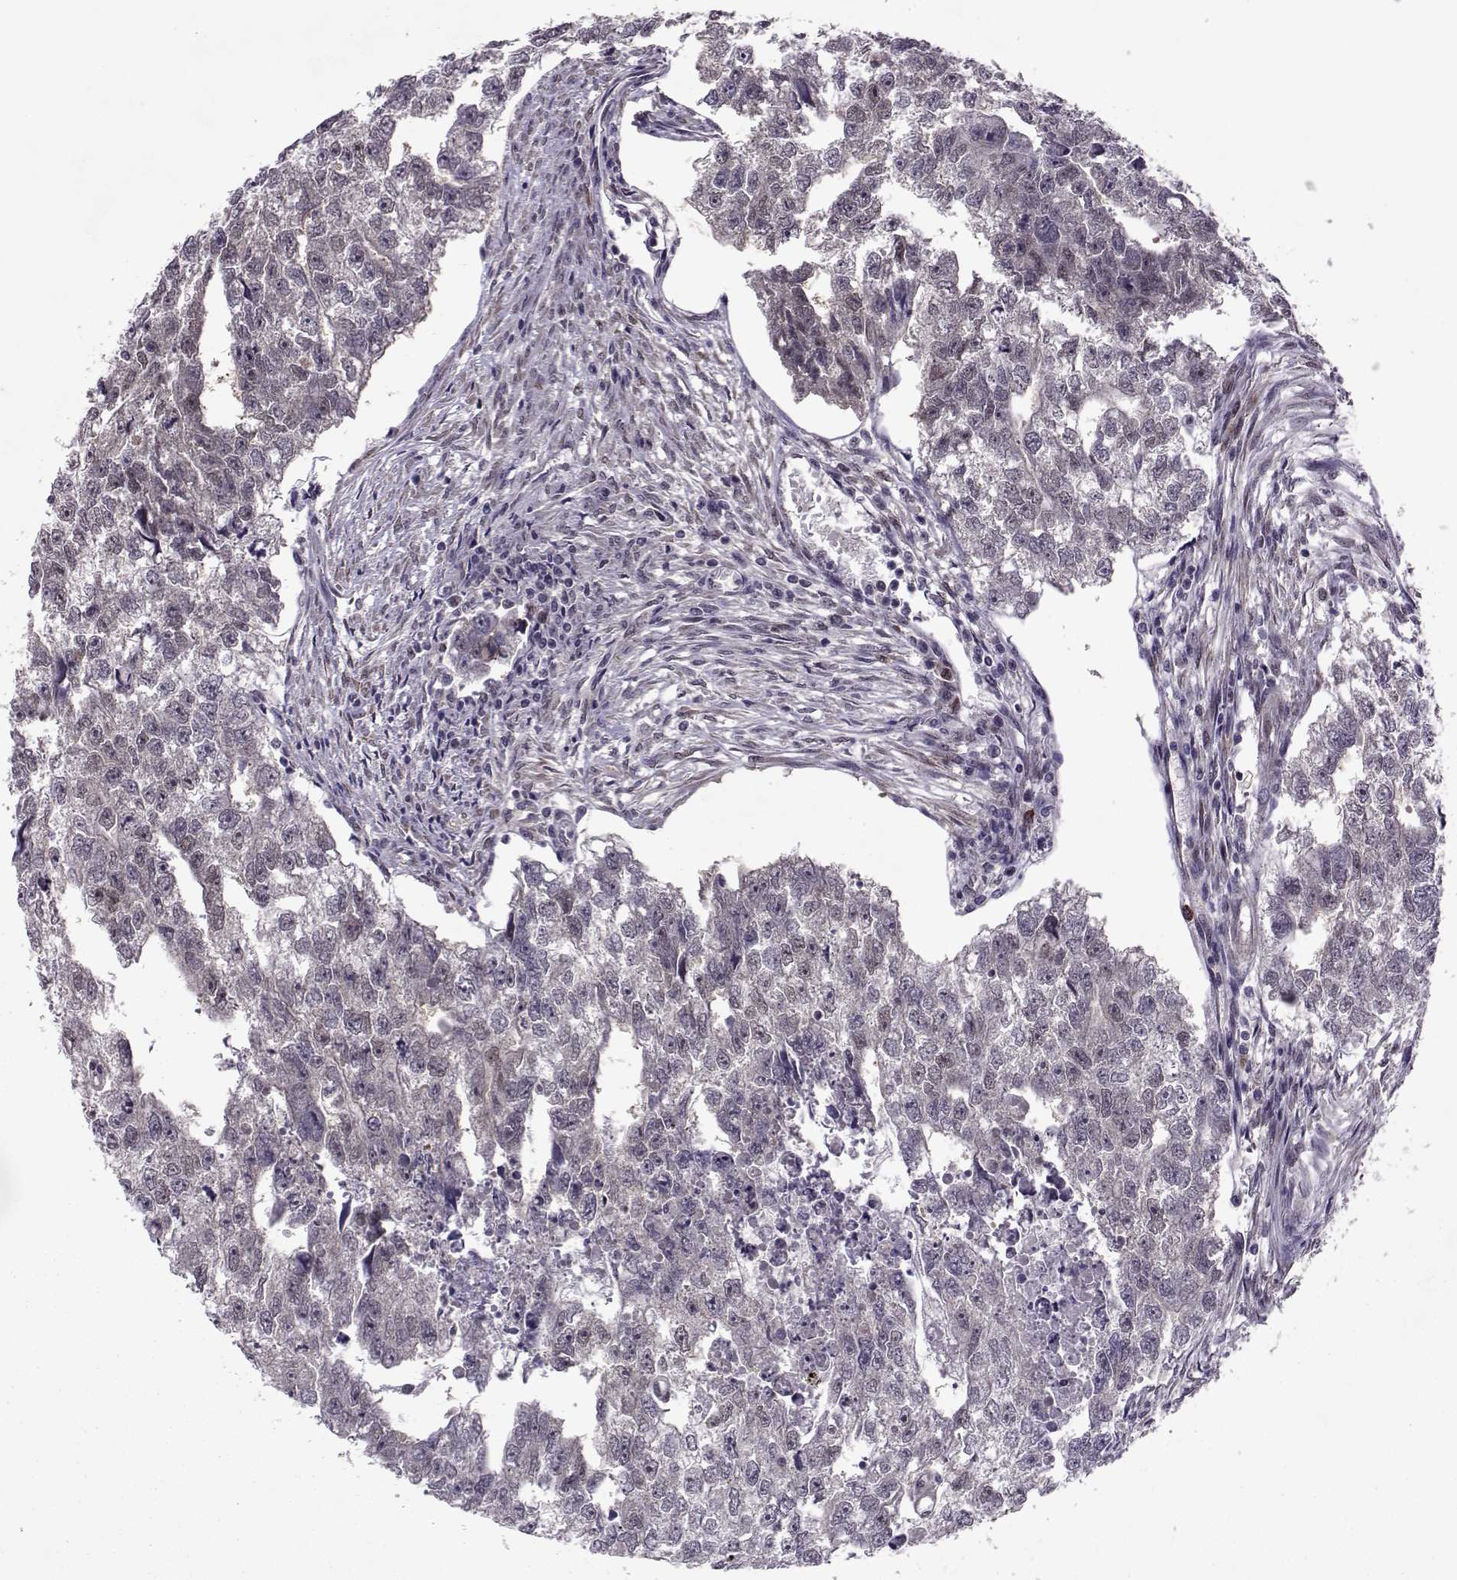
{"staining": {"intensity": "negative", "quantity": "none", "location": "none"}, "tissue": "testis cancer", "cell_type": "Tumor cells", "image_type": "cancer", "snomed": [{"axis": "morphology", "description": "Carcinoma, Embryonal, NOS"}, {"axis": "morphology", "description": "Teratoma, malignant, NOS"}, {"axis": "topography", "description": "Testis"}], "caption": "An immunohistochemistry (IHC) photomicrograph of malignant teratoma (testis) is shown. There is no staining in tumor cells of malignant teratoma (testis).", "gene": "CDK4", "patient": {"sex": "male", "age": 44}}